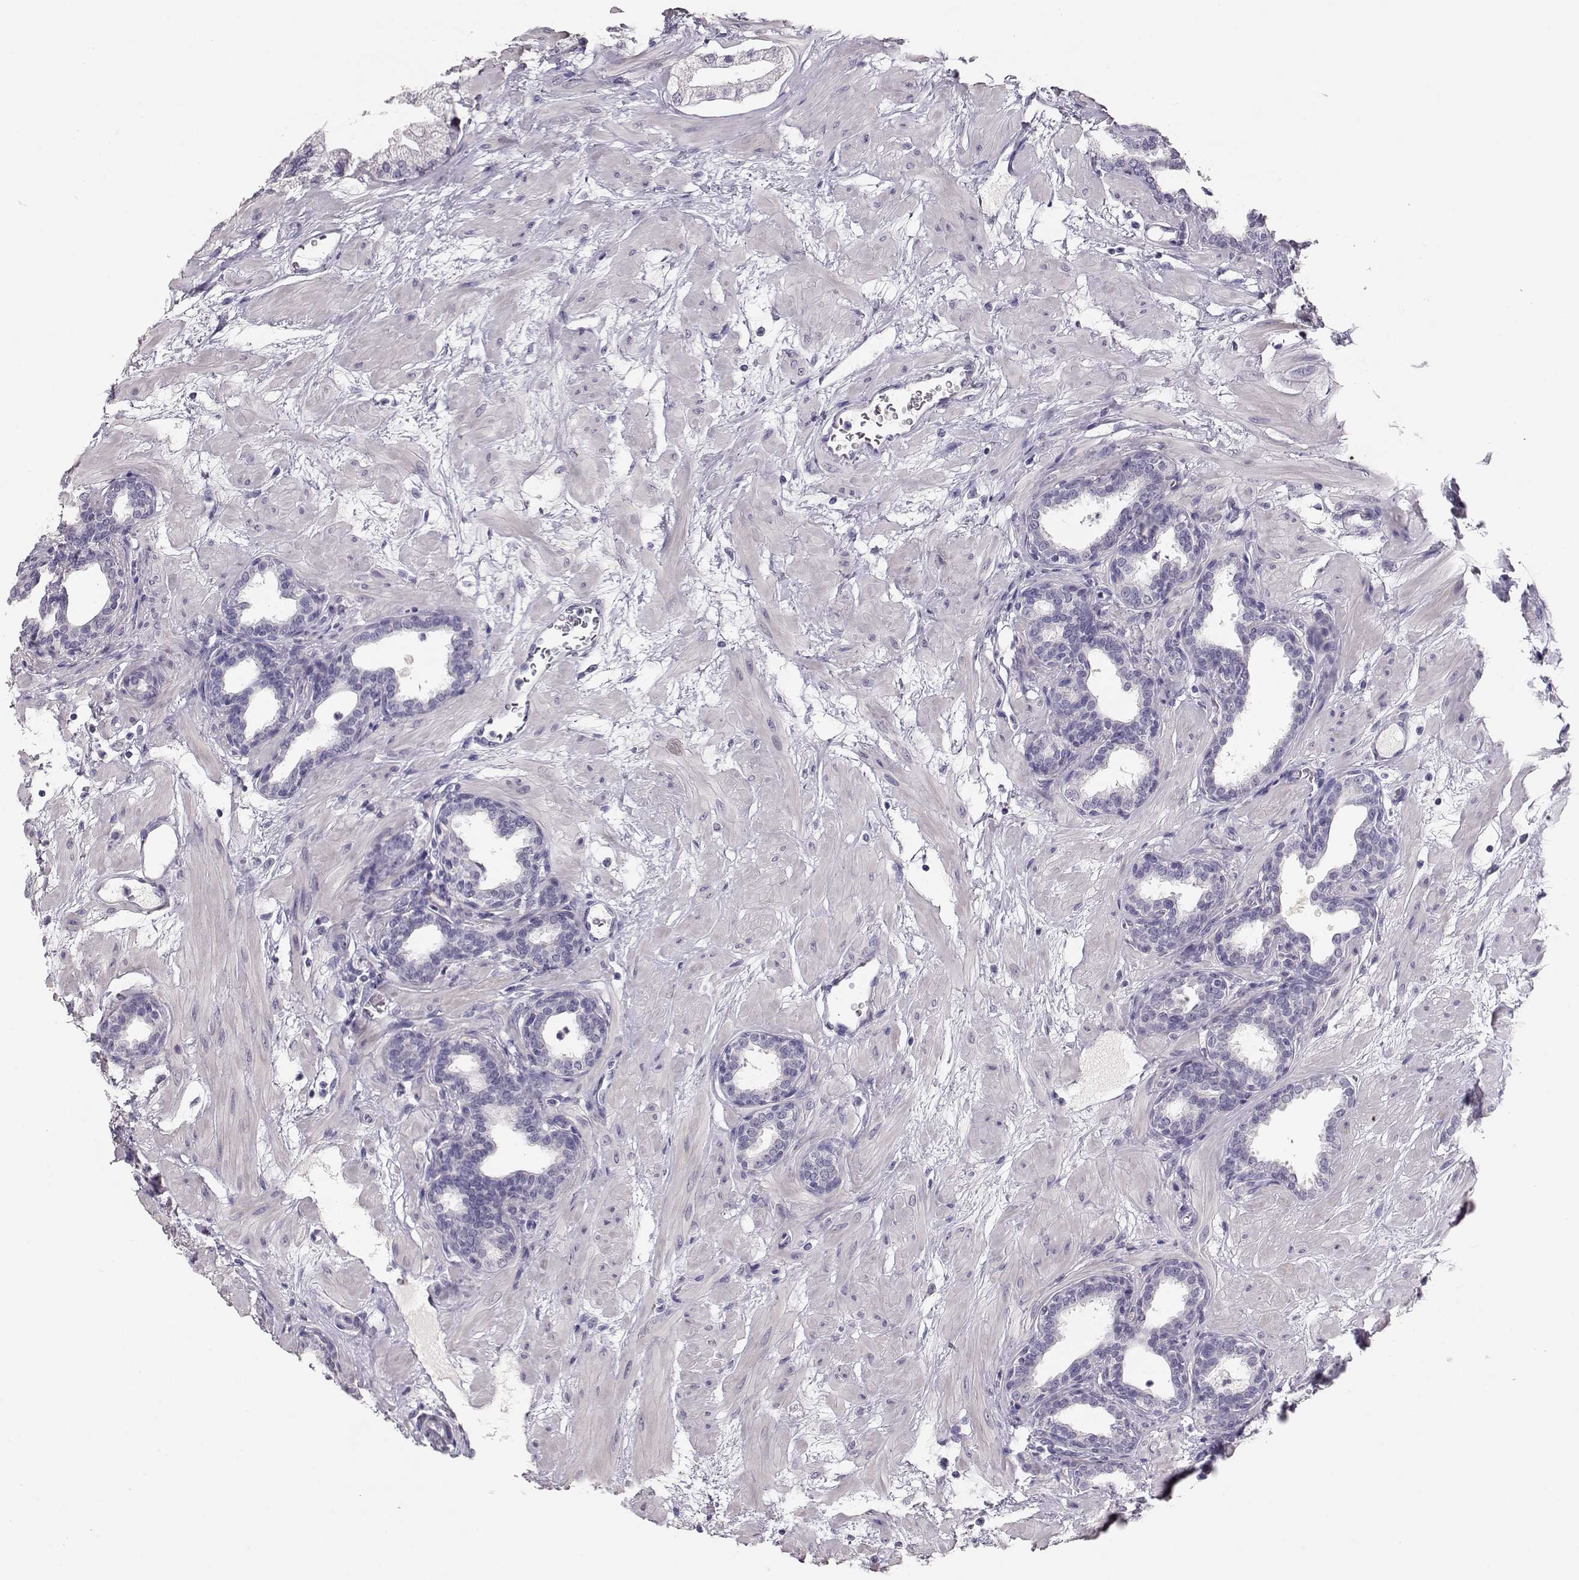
{"staining": {"intensity": "negative", "quantity": "none", "location": "none"}, "tissue": "prostate", "cell_type": "Glandular cells", "image_type": "normal", "snomed": [{"axis": "morphology", "description": "Normal tissue, NOS"}, {"axis": "topography", "description": "Prostate"}], "caption": "High power microscopy micrograph of an IHC histopathology image of benign prostate, revealing no significant staining in glandular cells. Nuclei are stained in blue.", "gene": "MAGEC1", "patient": {"sex": "male", "age": 37}}